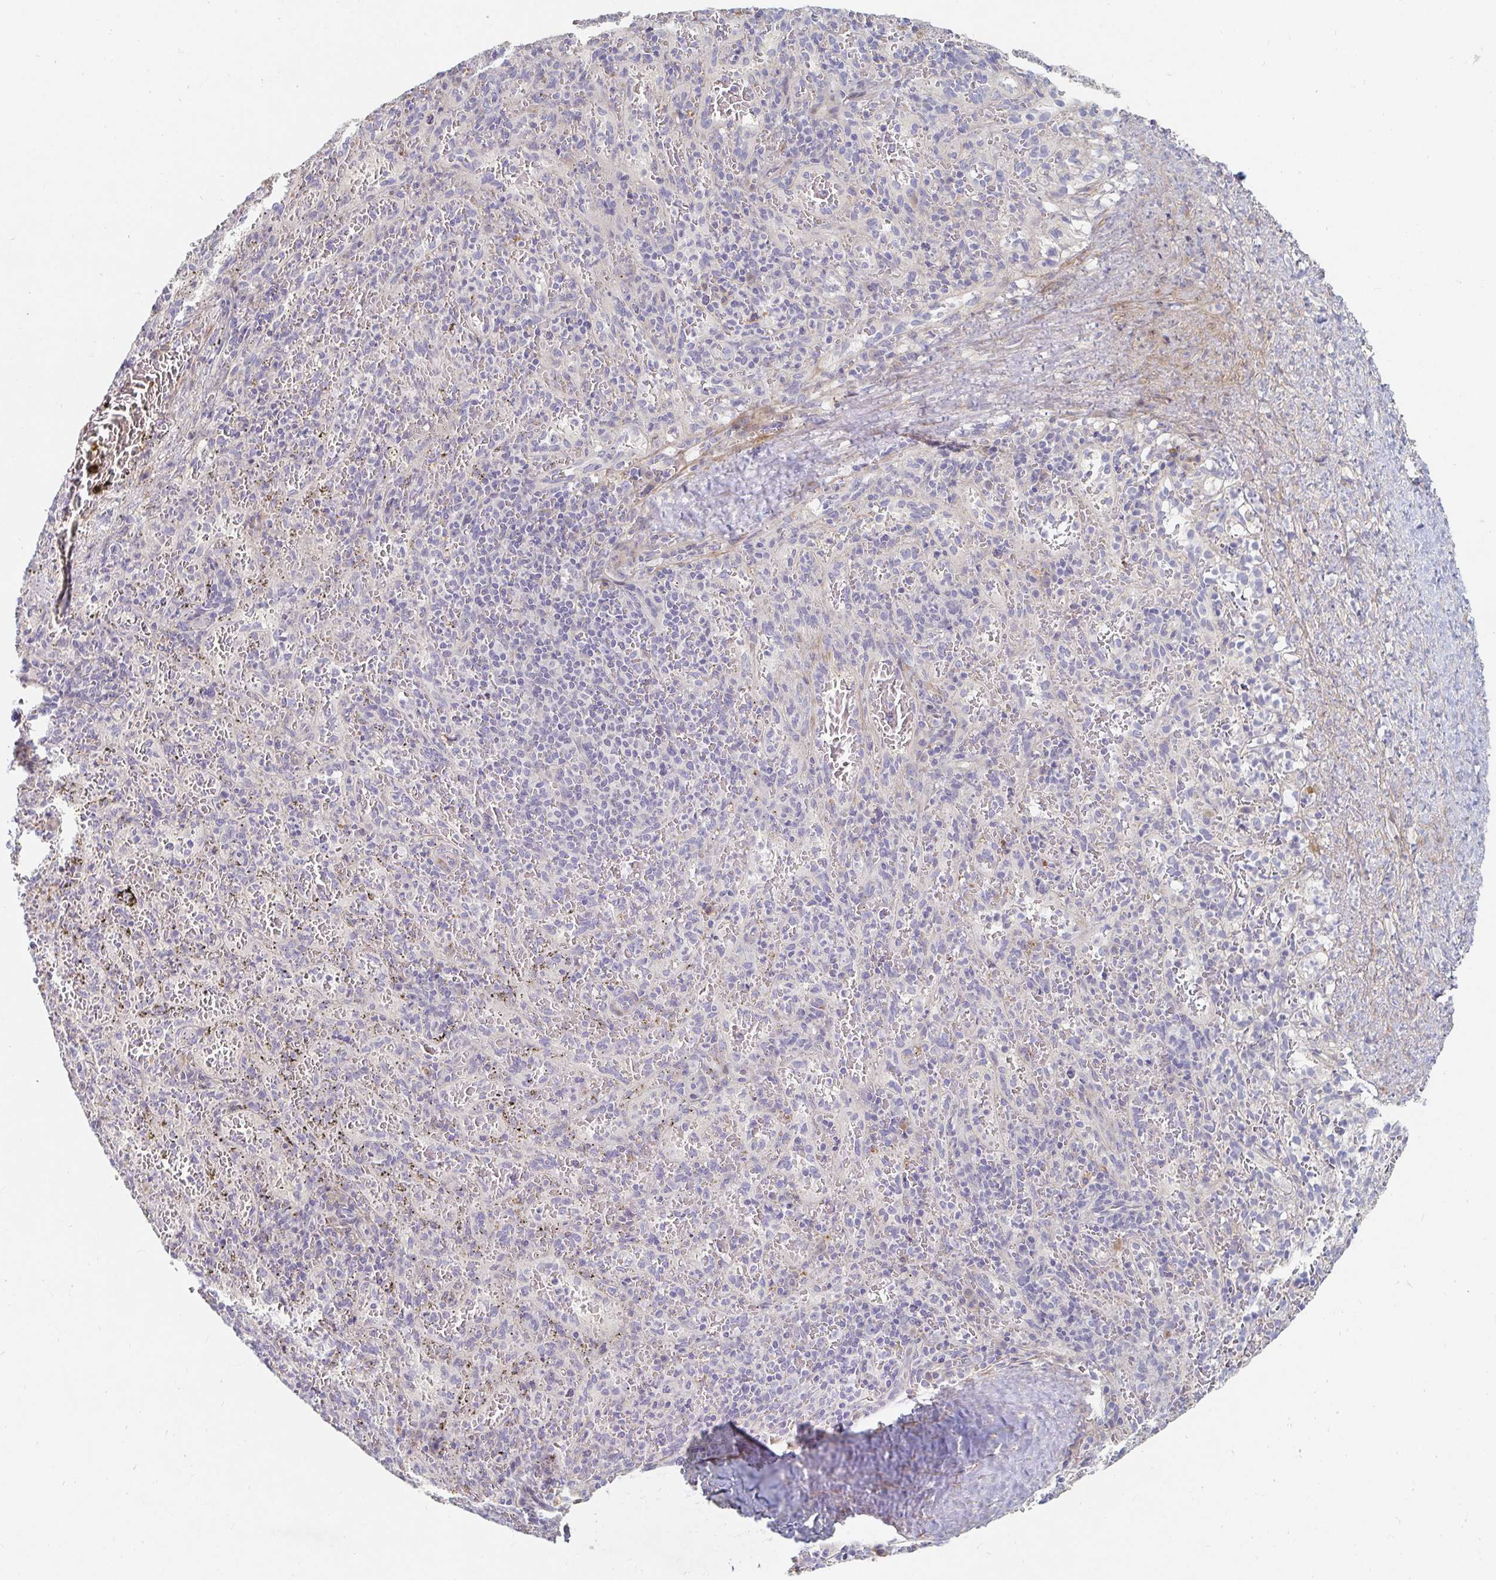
{"staining": {"intensity": "negative", "quantity": "none", "location": "none"}, "tissue": "spleen", "cell_type": "Cells in red pulp", "image_type": "normal", "snomed": [{"axis": "morphology", "description": "Normal tissue, NOS"}, {"axis": "topography", "description": "Spleen"}], "caption": "The photomicrograph displays no significant positivity in cells in red pulp of spleen.", "gene": "NME9", "patient": {"sex": "male", "age": 57}}